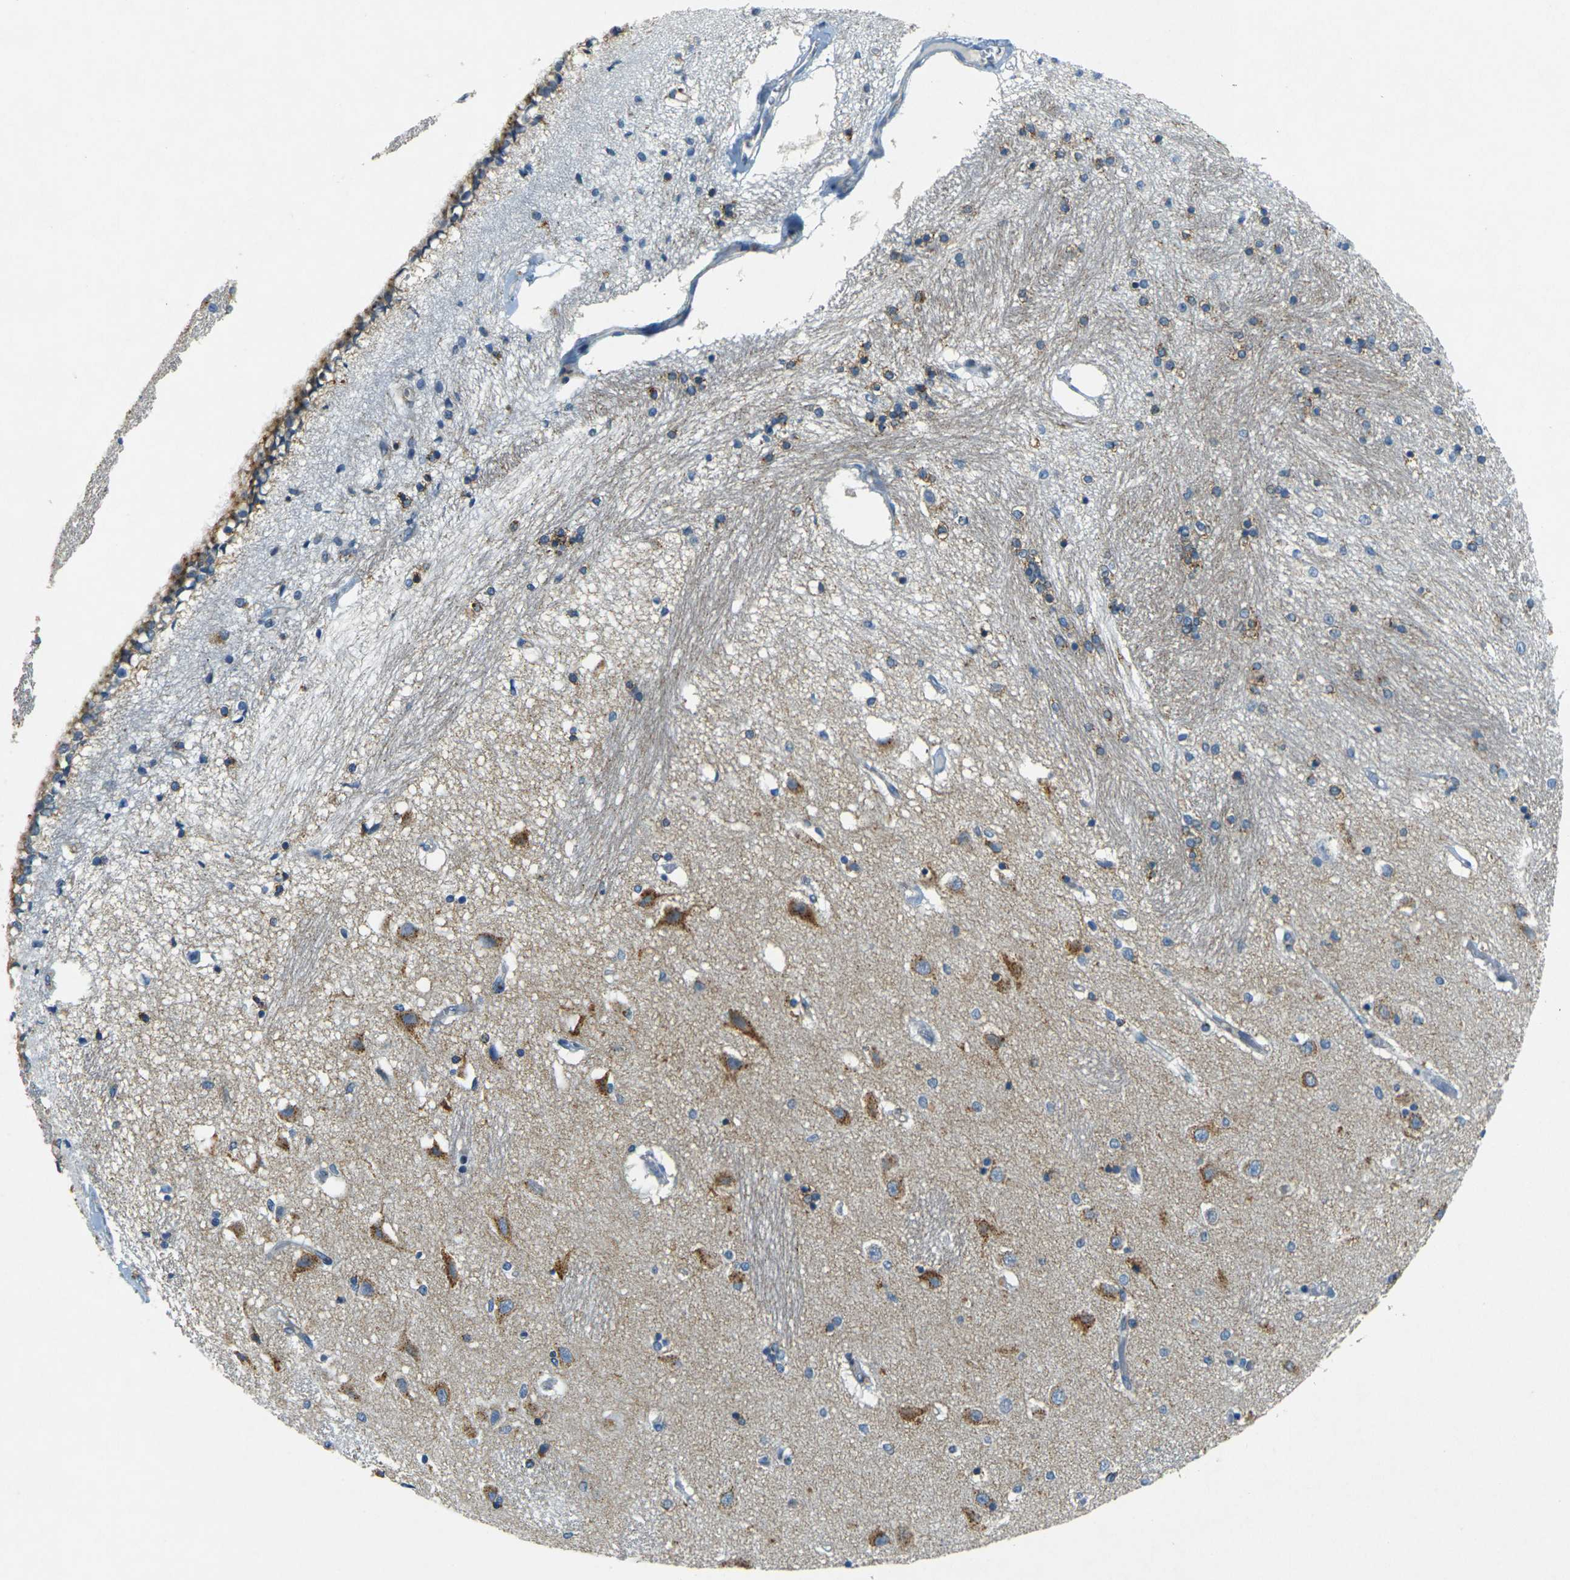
{"staining": {"intensity": "moderate", "quantity": "25%-75%", "location": "cytoplasmic/membranous"}, "tissue": "hippocampus", "cell_type": "Glial cells", "image_type": "normal", "snomed": [{"axis": "morphology", "description": "Normal tissue, NOS"}, {"axis": "topography", "description": "Hippocampus"}], "caption": "Glial cells exhibit medium levels of moderate cytoplasmic/membranous staining in approximately 25%-75% of cells in unremarkable hippocampus.", "gene": "SORT1", "patient": {"sex": "female", "age": 54}}